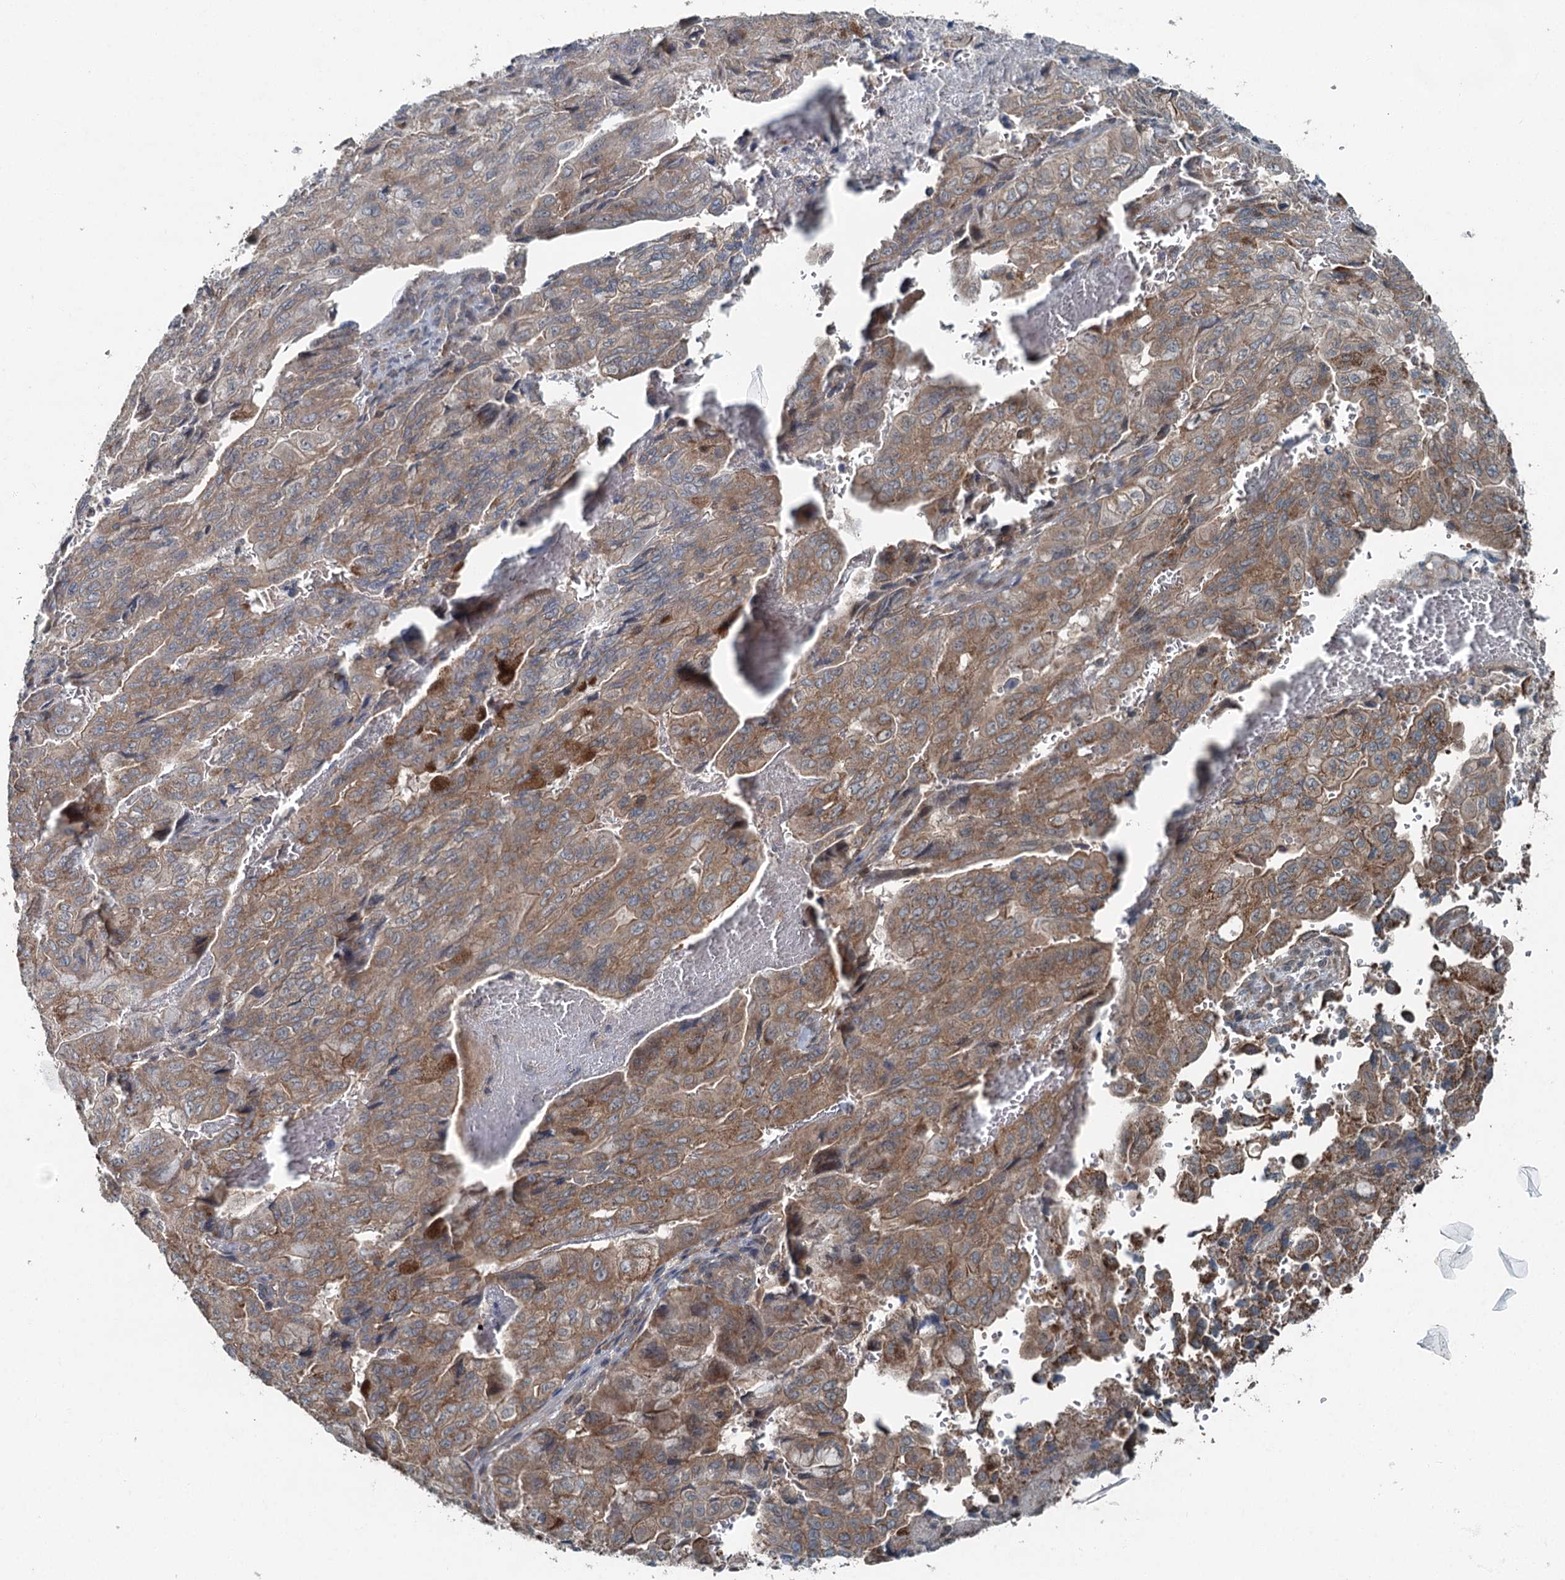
{"staining": {"intensity": "moderate", "quantity": ">75%", "location": "cytoplasmic/membranous"}, "tissue": "pancreatic cancer", "cell_type": "Tumor cells", "image_type": "cancer", "snomed": [{"axis": "morphology", "description": "Adenocarcinoma, NOS"}, {"axis": "topography", "description": "Pancreas"}], "caption": "Pancreatic cancer (adenocarcinoma) stained for a protein (brown) shows moderate cytoplasmic/membranous positive positivity in about >75% of tumor cells.", "gene": "SKIC3", "patient": {"sex": "male", "age": 51}}